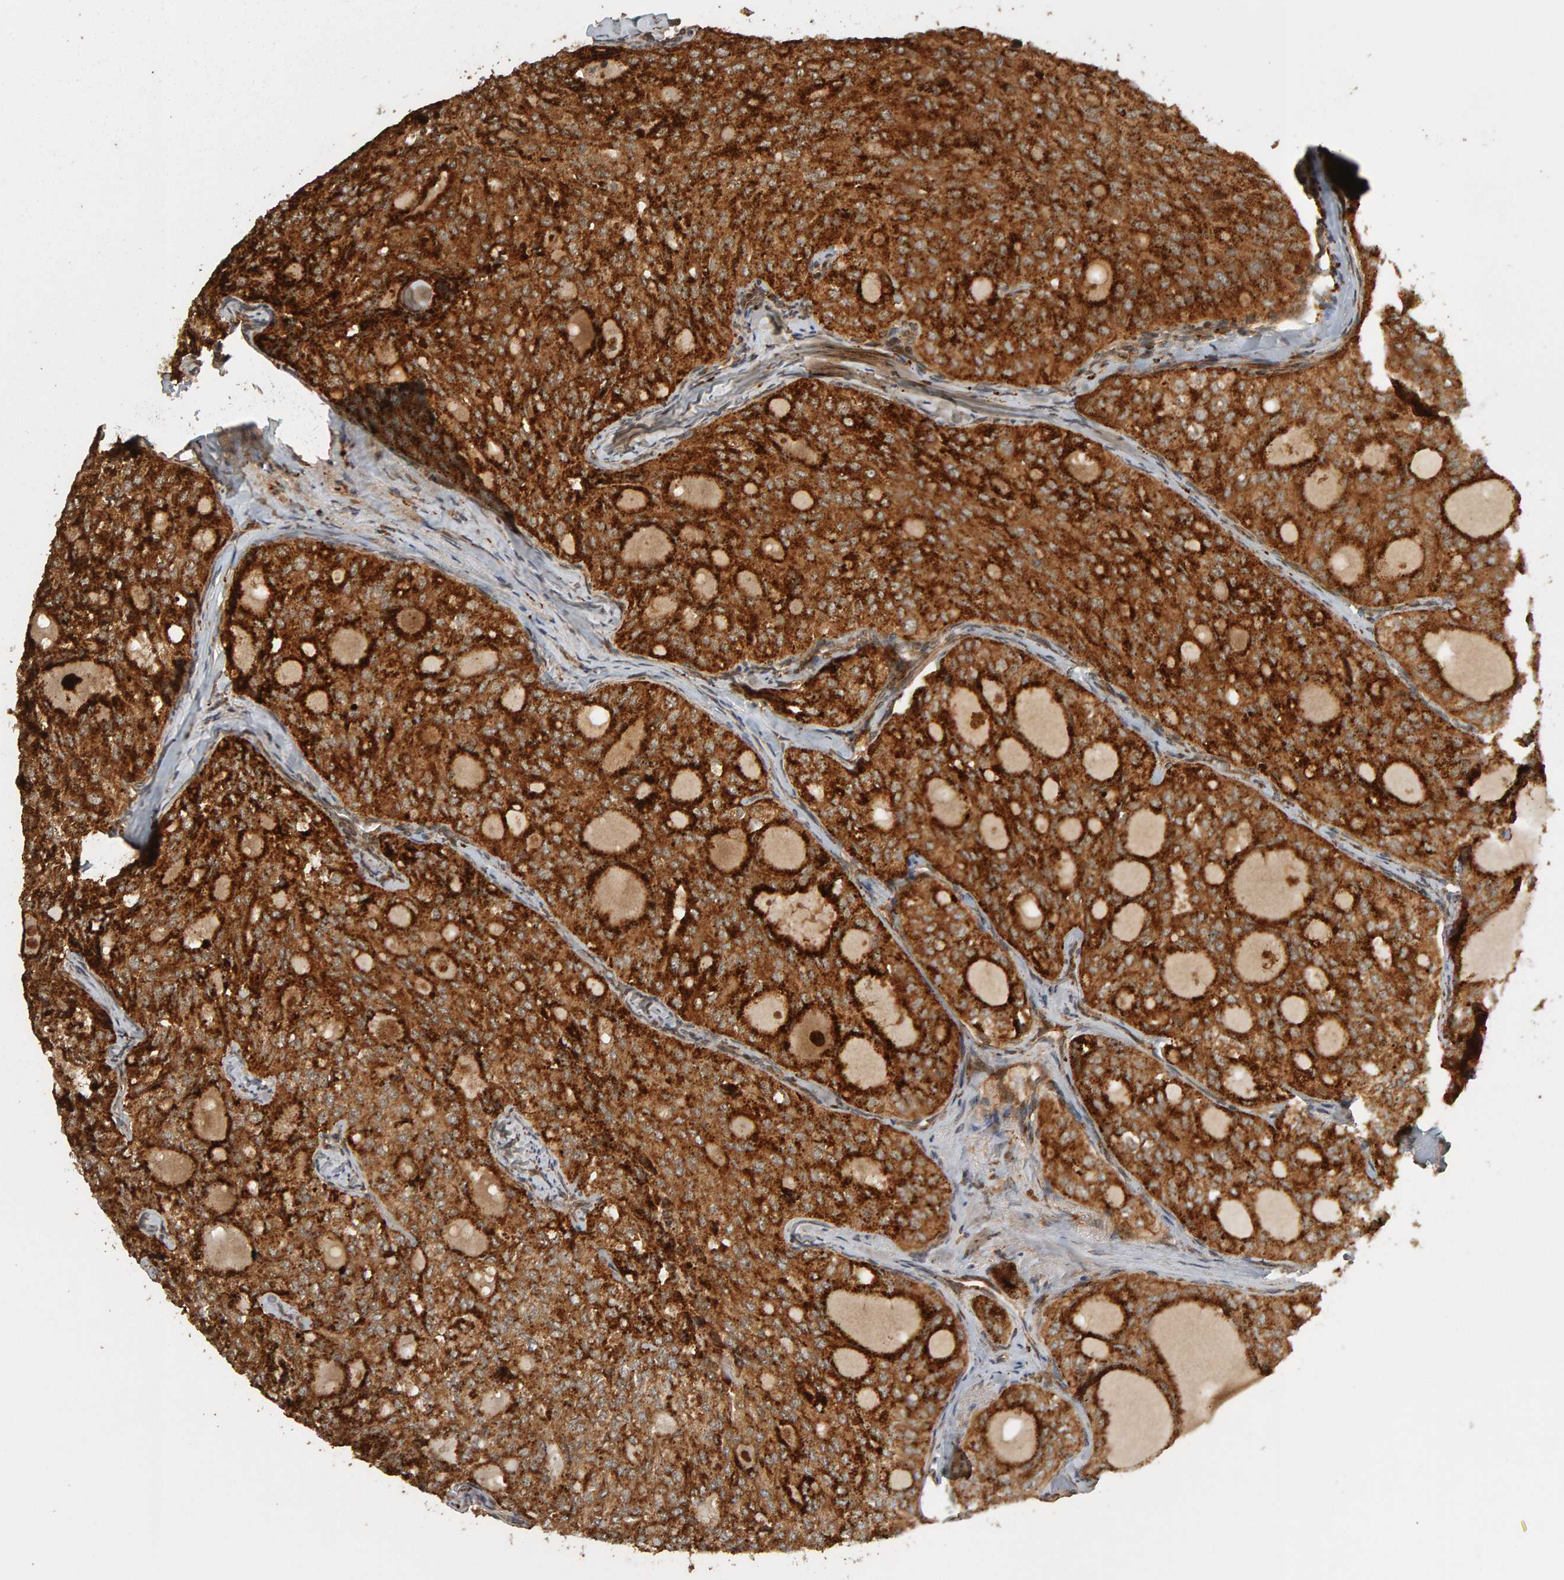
{"staining": {"intensity": "strong", "quantity": ">75%", "location": "cytoplasmic/membranous"}, "tissue": "thyroid cancer", "cell_type": "Tumor cells", "image_type": "cancer", "snomed": [{"axis": "morphology", "description": "Follicular adenoma carcinoma, NOS"}, {"axis": "topography", "description": "Thyroid gland"}], "caption": "Immunohistochemistry (DAB (3,3'-diaminobenzidine)) staining of thyroid cancer exhibits strong cytoplasmic/membranous protein expression in about >75% of tumor cells. Ihc stains the protein in brown and the nuclei are stained blue.", "gene": "ZFAND1", "patient": {"sex": "male", "age": 75}}